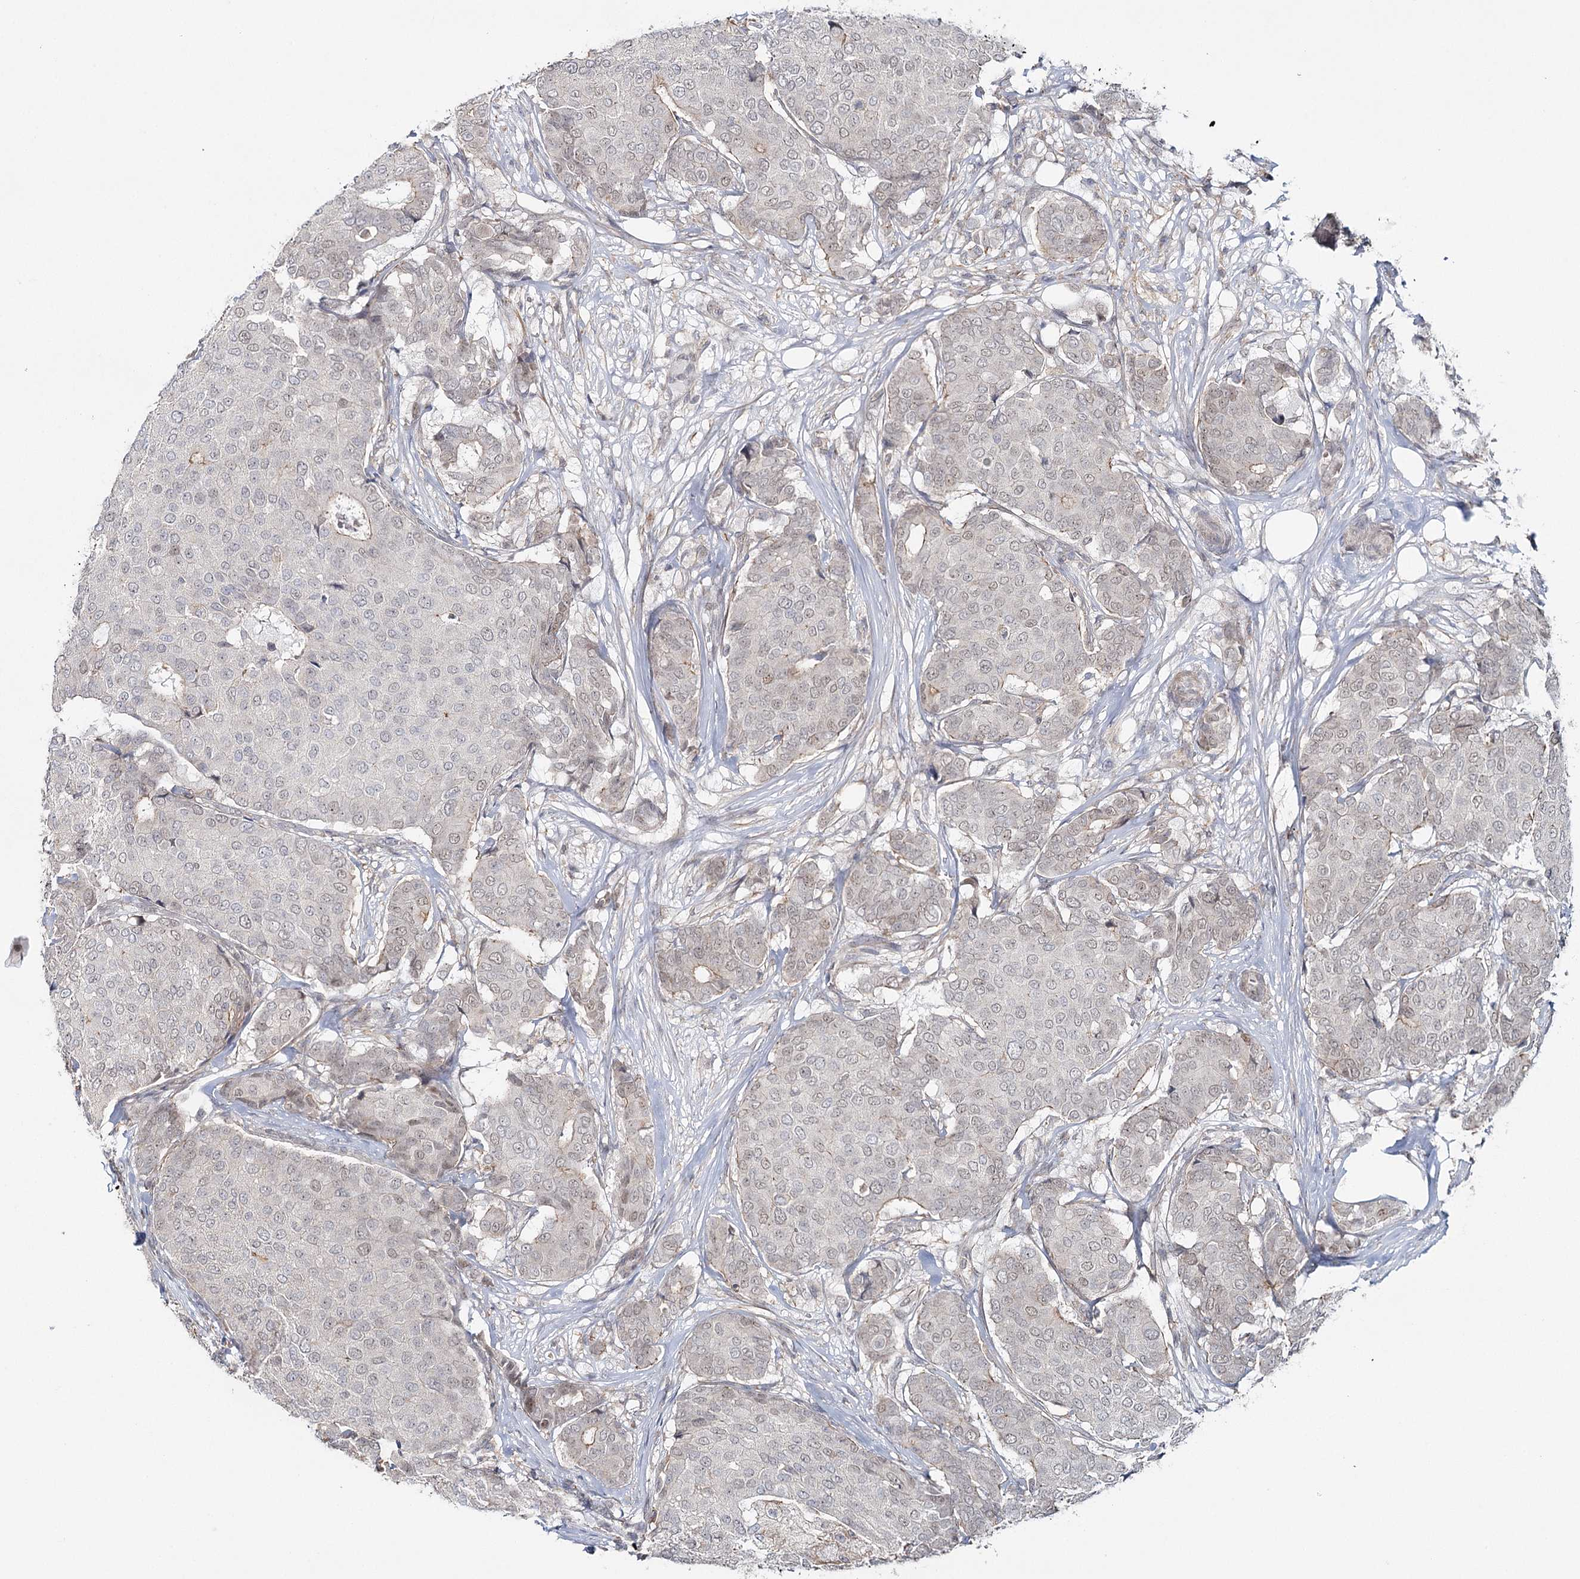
{"staining": {"intensity": "negative", "quantity": "none", "location": "none"}, "tissue": "breast cancer", "cell_type": "Tumor cells", "image_type": "cancer", "snomed": [{"axis": "morphology", "description": "Duct carcinoma"}, {"axis": "topography", "description": "Breast"}], "caption": "Immunohistochemical staining of human breast cancer reveals no significant staining in tumor cells.", "gene": "ZC3H8", "patient": {"sex": "female", "age": 75}}